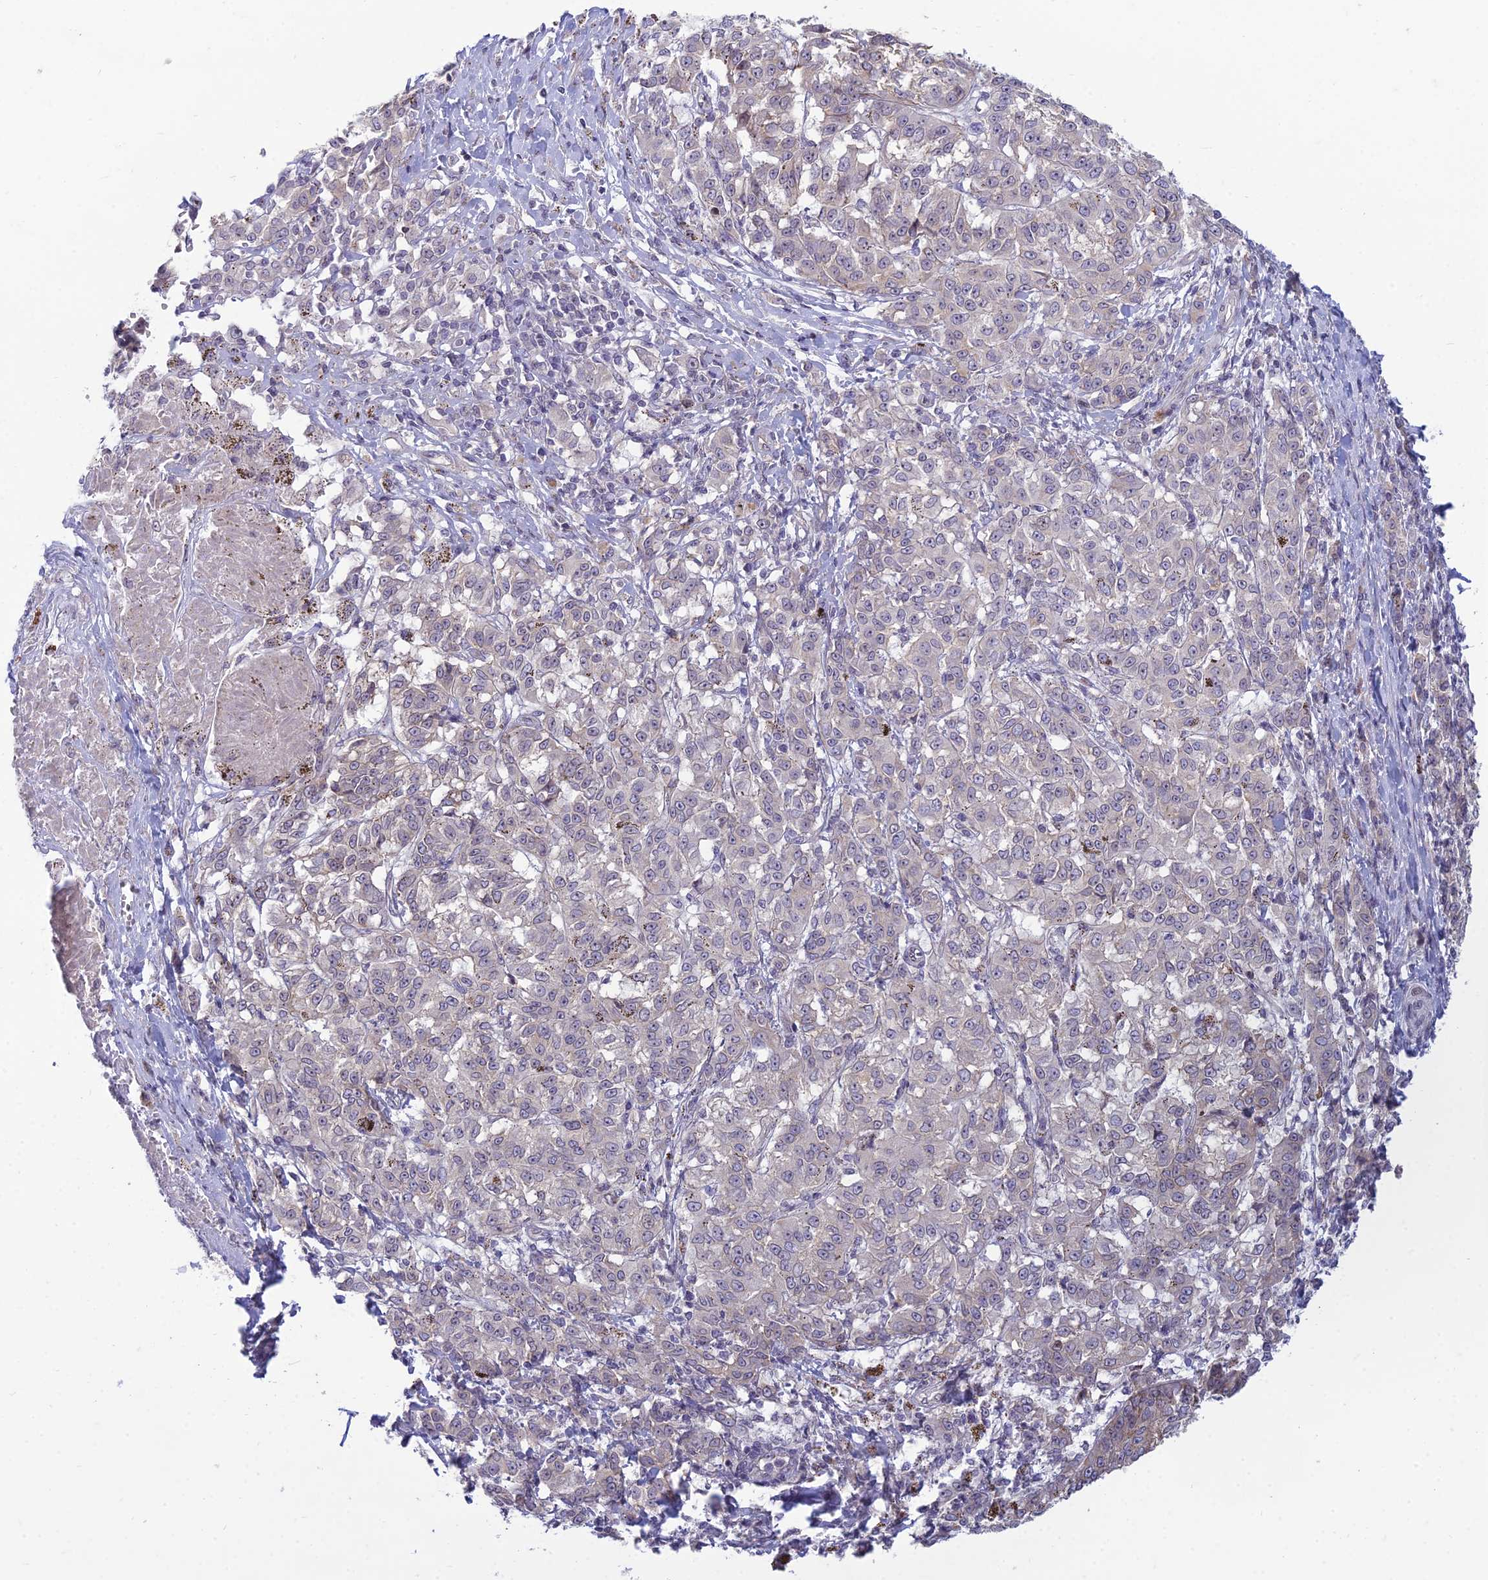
{"staining": {"intensity": "negative", "quantity": "none", "location": "none"}, "tissue": "melanoma", "cell_type": "Tumor cells", "image_type": "cancer", "snomed": [{"axis": "morphology", "description": "Malignant melanoma, NOS"}, {"axis": "topography", "description": "Skin"}], "caption": "A histopathology image of melanoma stained for a protein reveals no brown staining in tumor cells.", "gene": "DTX2", "patient": {"sex": "female", "age": 72}}